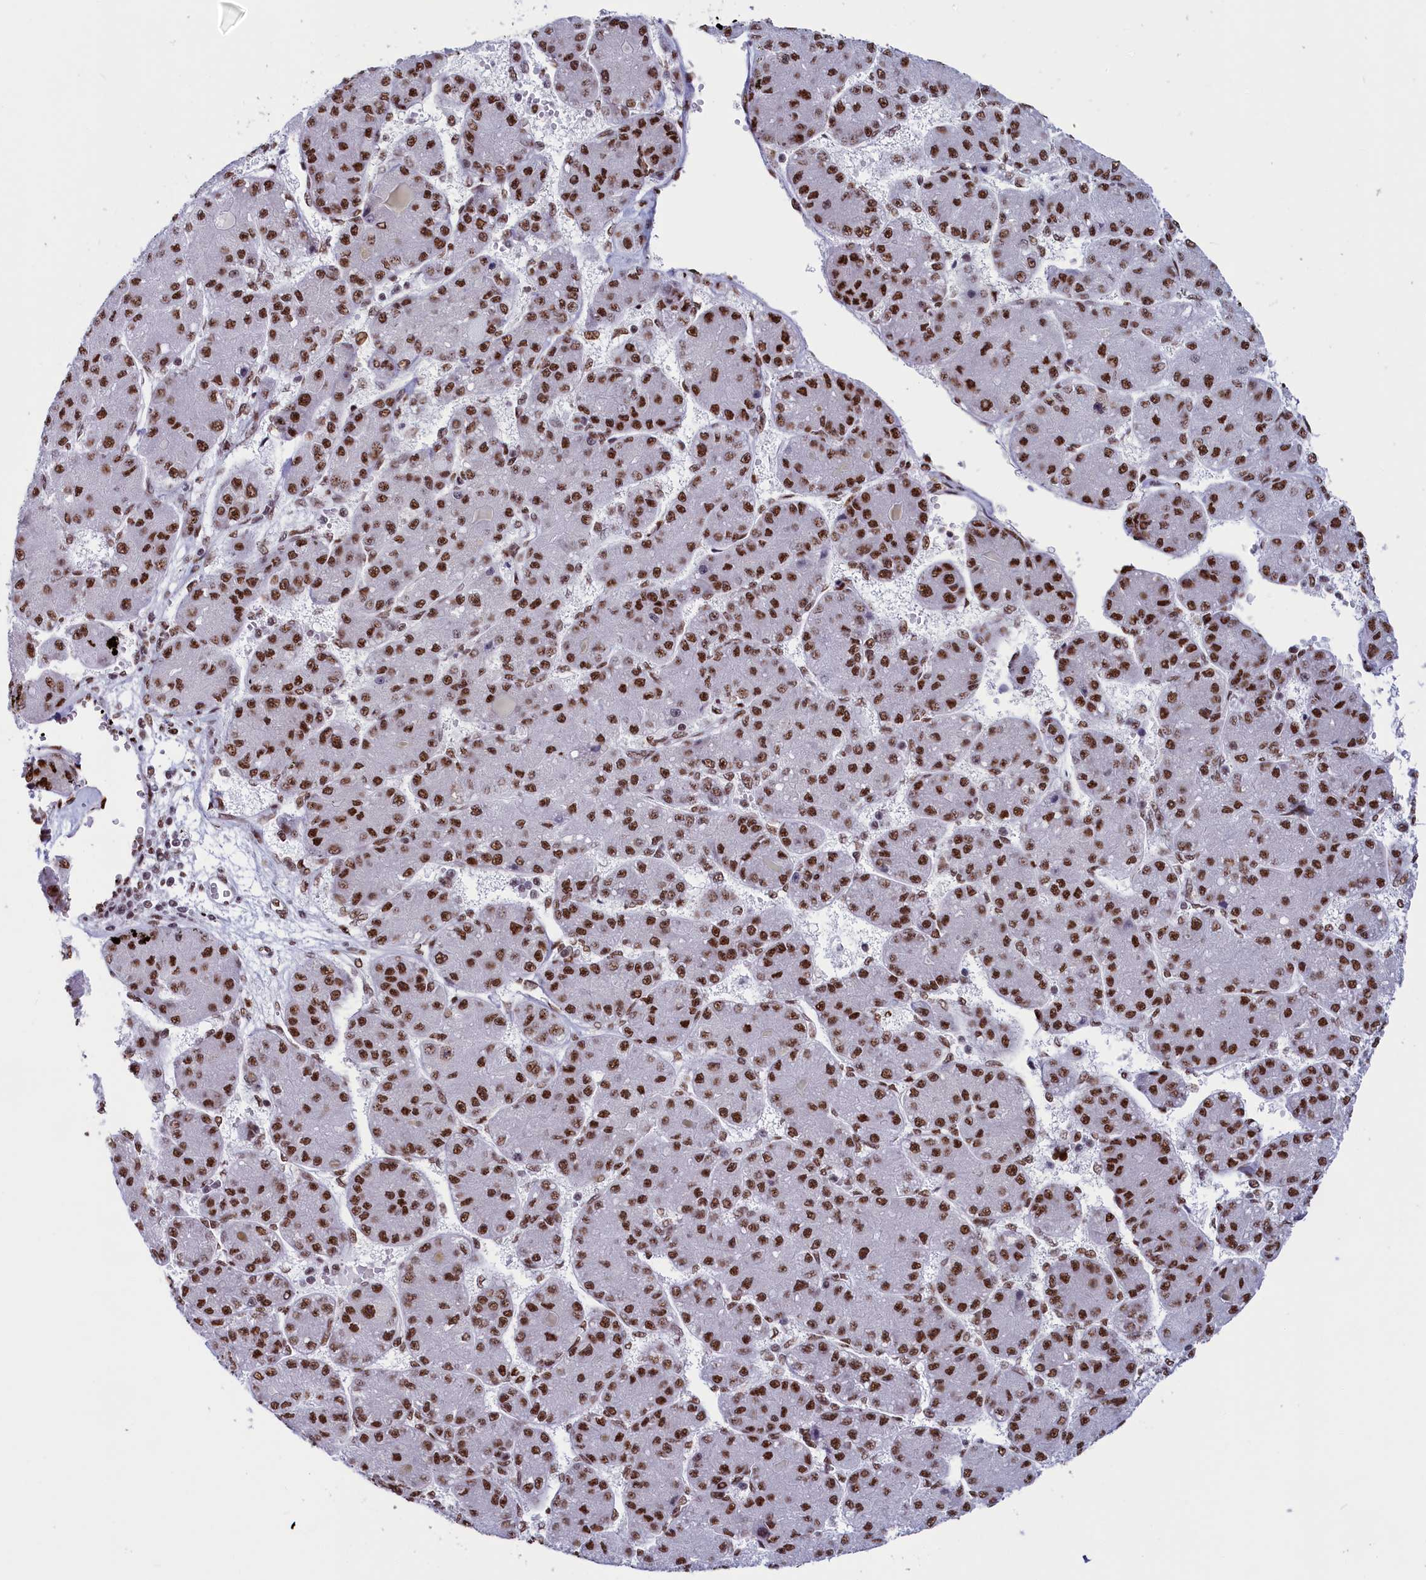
{"staining": {"intensity": "strong", "quantity": ">75%", "location": "nuclear"}, "tissue": "liver cancer", "cell_type": "Tumor cells", "image_type": "cancer", "snomed": [{"axis": "morphology", "description": "Carcinoma, Hepatocellular, NOS"}, {"axis": "topography", "description": "Liver"}], "caption": "Immunohistochemistry staining of liver hepatocellular carcinoma, which shows high levels of strong nuclear expression in approximately >75% of tumor cells indicating strong nuclear protein staining. The staining was performed using DAB (brown) for protein detection and nuclei were counterstained in hematoxylin (blue).", "gene": "SNRNP70", "patient": {"sex": "male", "age": 67}}